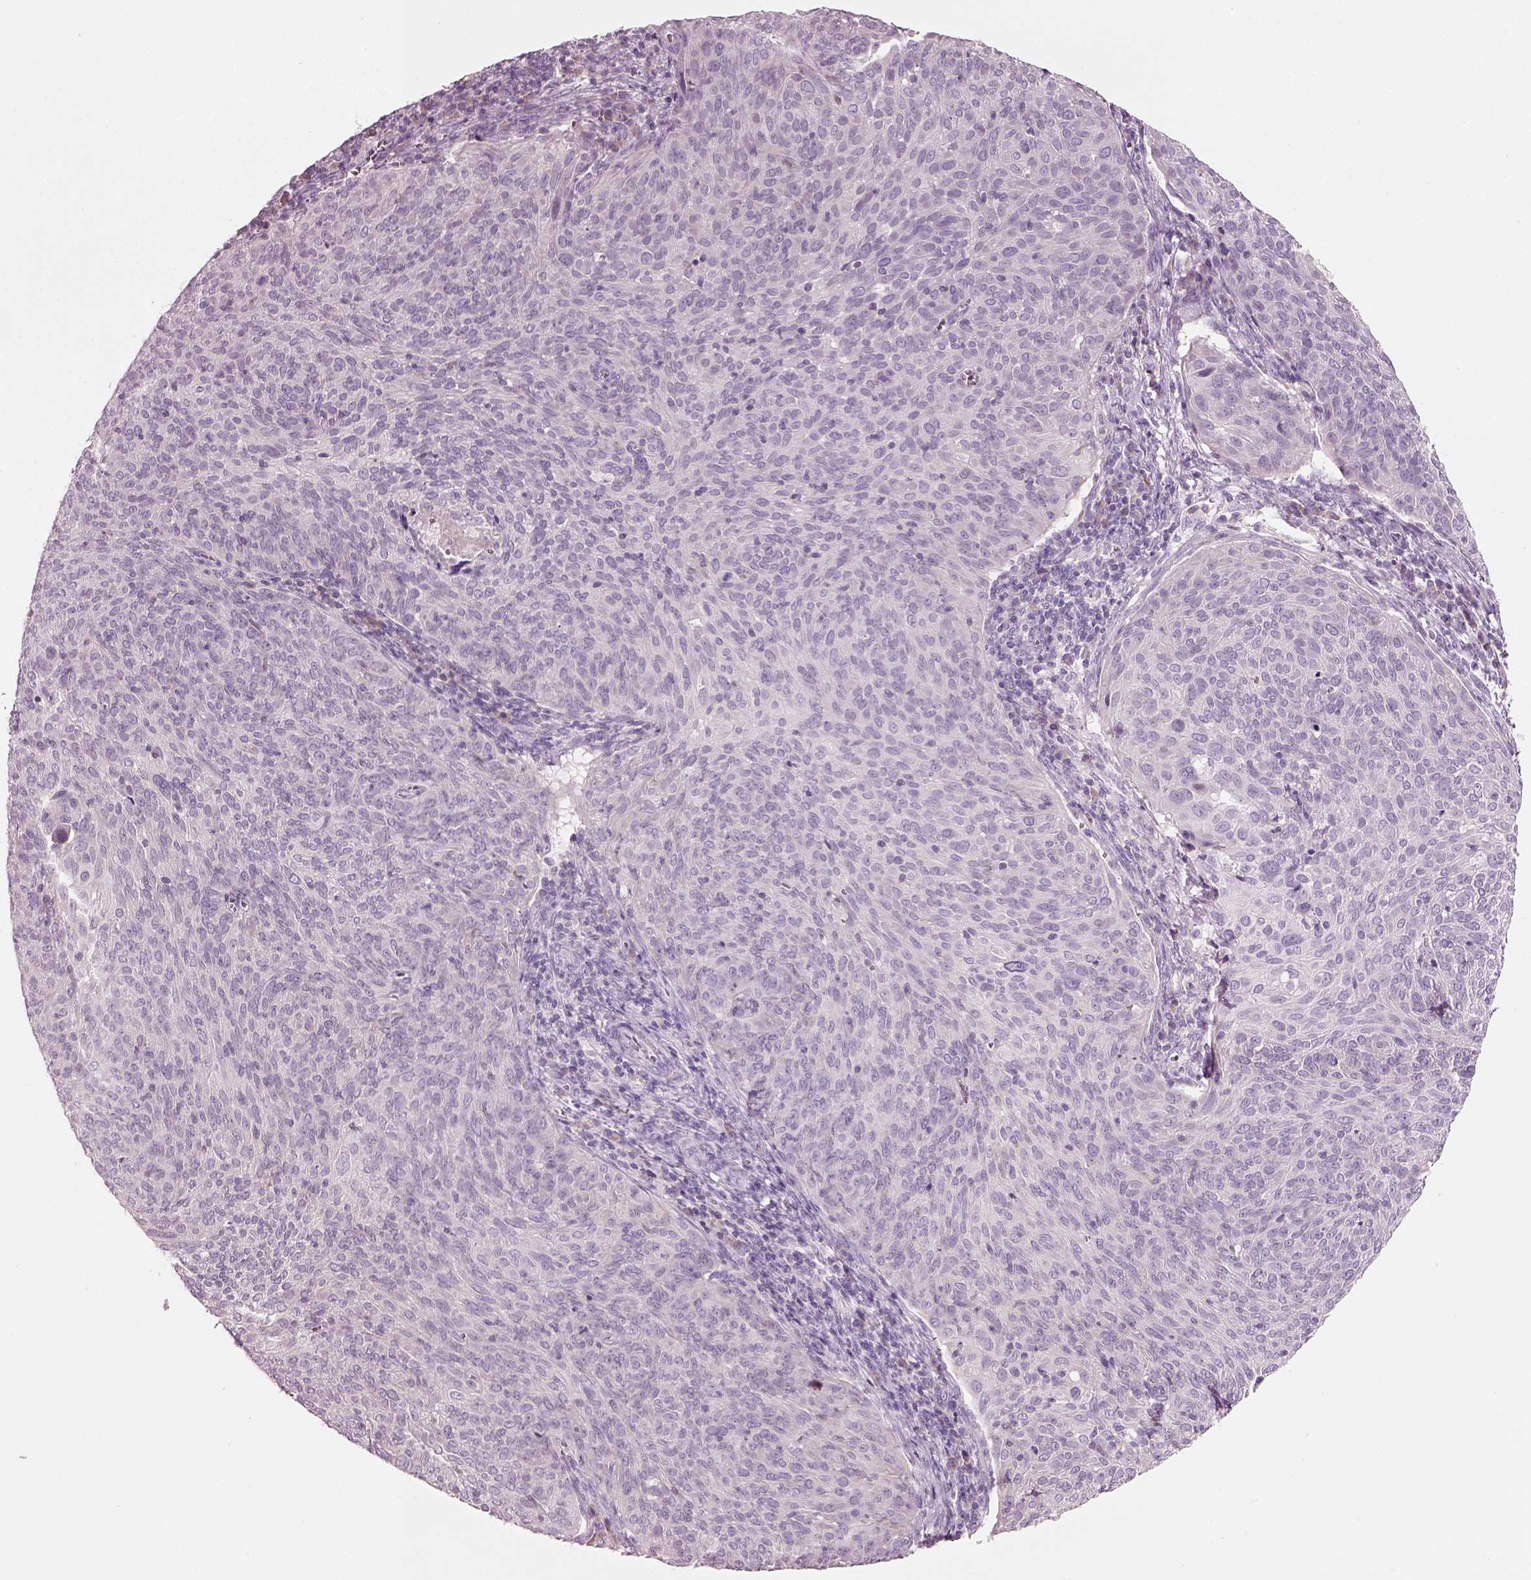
{"staining": {"intensity": "negative", "quantity": "none", "location": "none"}, "tissue": "cervical cancer", "cell_type": "Tumor cells", "image_type": "cancer", "snomed": [{"axis": "morphology", "description": "Squamous cell carcinoma, NOS"}, {"axis": "topography", "description": "Cervix"}], "caption": "A histopathology image of squamous cell carcinoma (cervical) stained for a protein displays no brown staining in tumor cells.", "gene": "SLC27A2", "patient": {"sex": "female", "age": 39}}